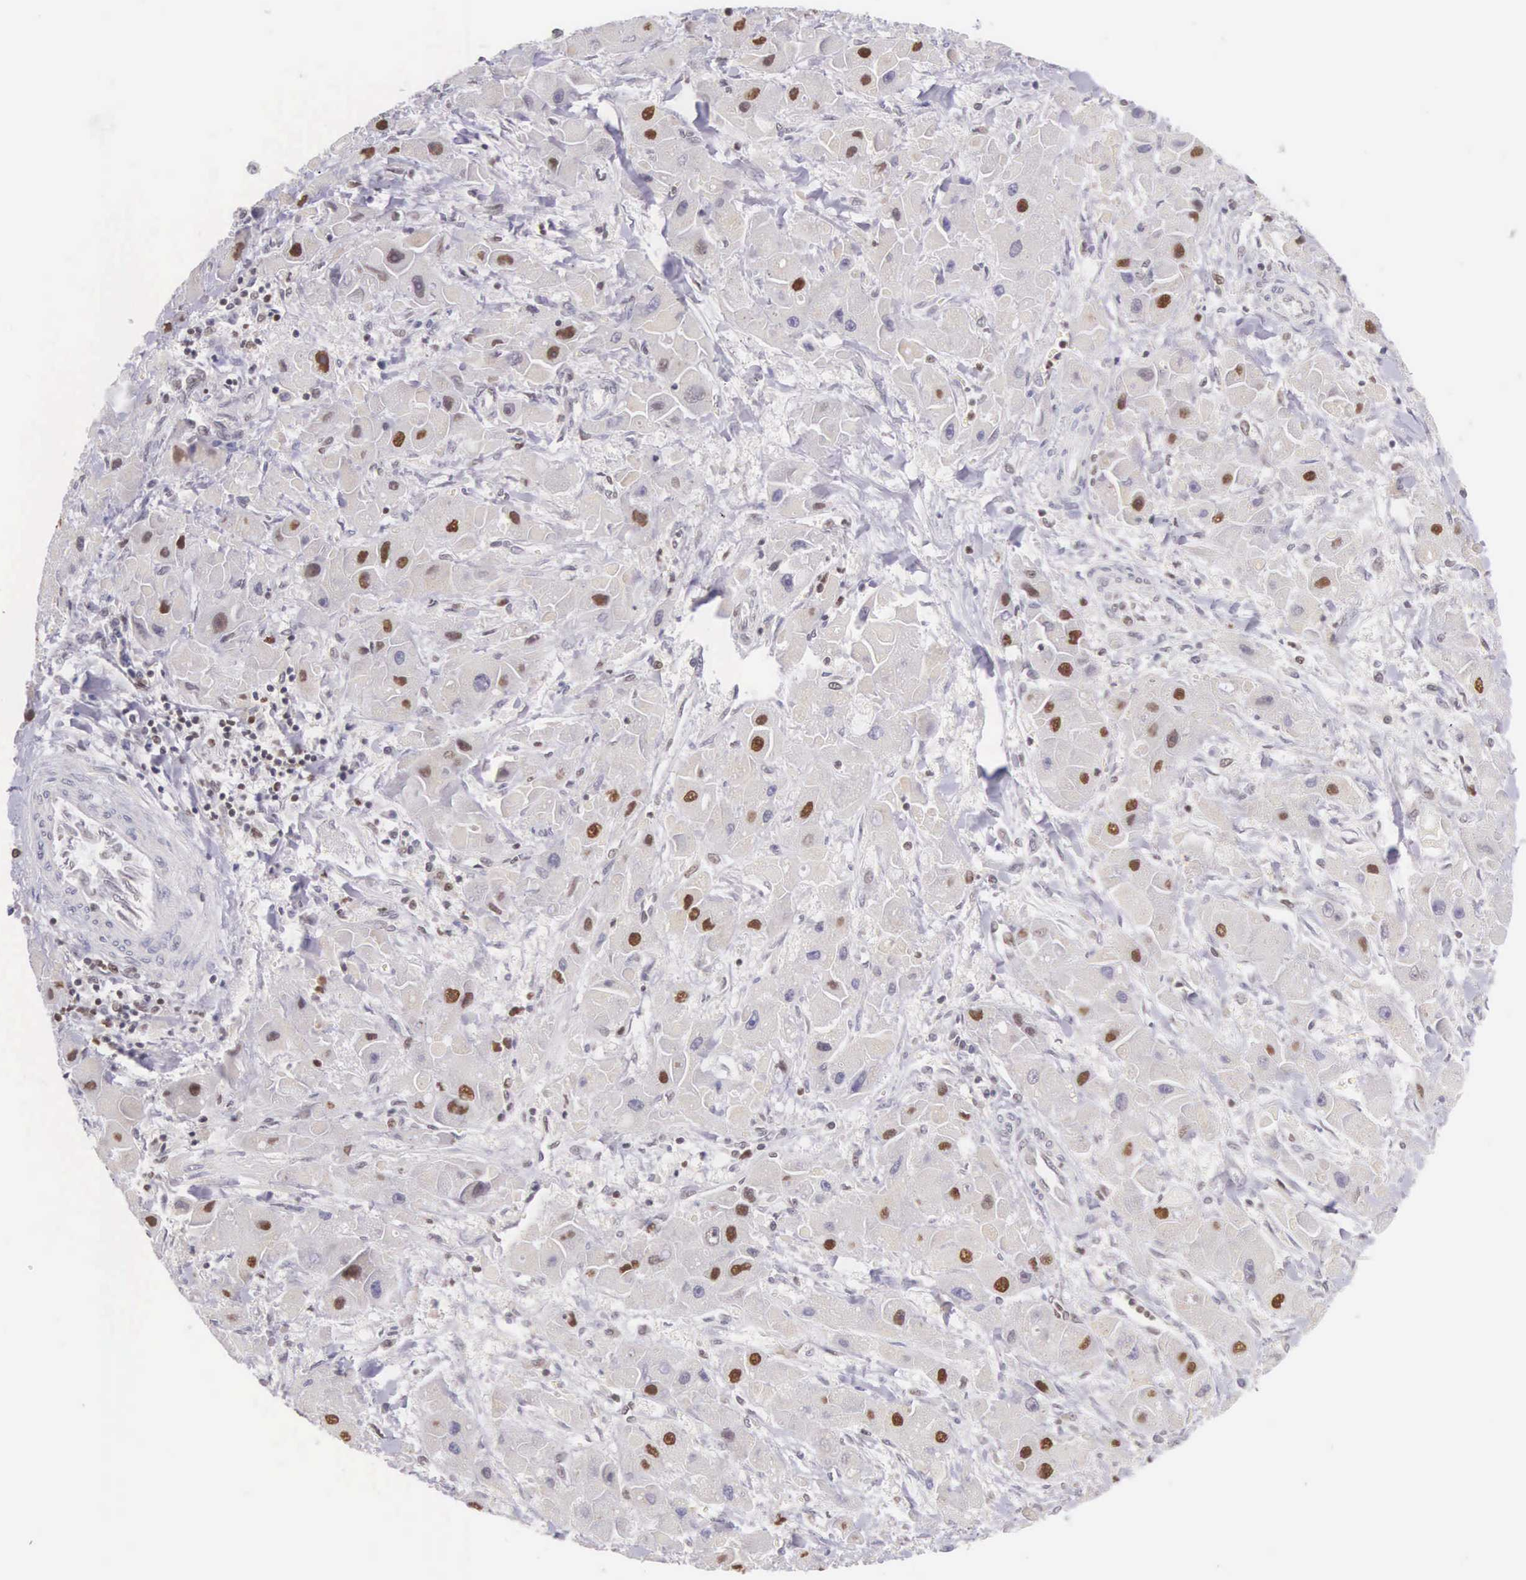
{"staining": {"intensity": "moderate", "quantity": "<25%", "location": "nuclear"}, "tissue": "liver cancer", "cell_type": "Tumor cells", "image_type": "cancer", "snomed": [{"axis": "morphology", "description": "Carcinoma, Hepatocellular, NOS"}, {"axis": "topography", "description": "Liver"}], "caption": "DAB (3,3'-diaminobenzidine) immunohistochemical staining of liver cancer (hepatocellular carcinoma) shows moderate nuclear protein expression in about <25% of tumor cells.", "gene": "VRK1", "patient": {"sex": "male", "age": 24}}